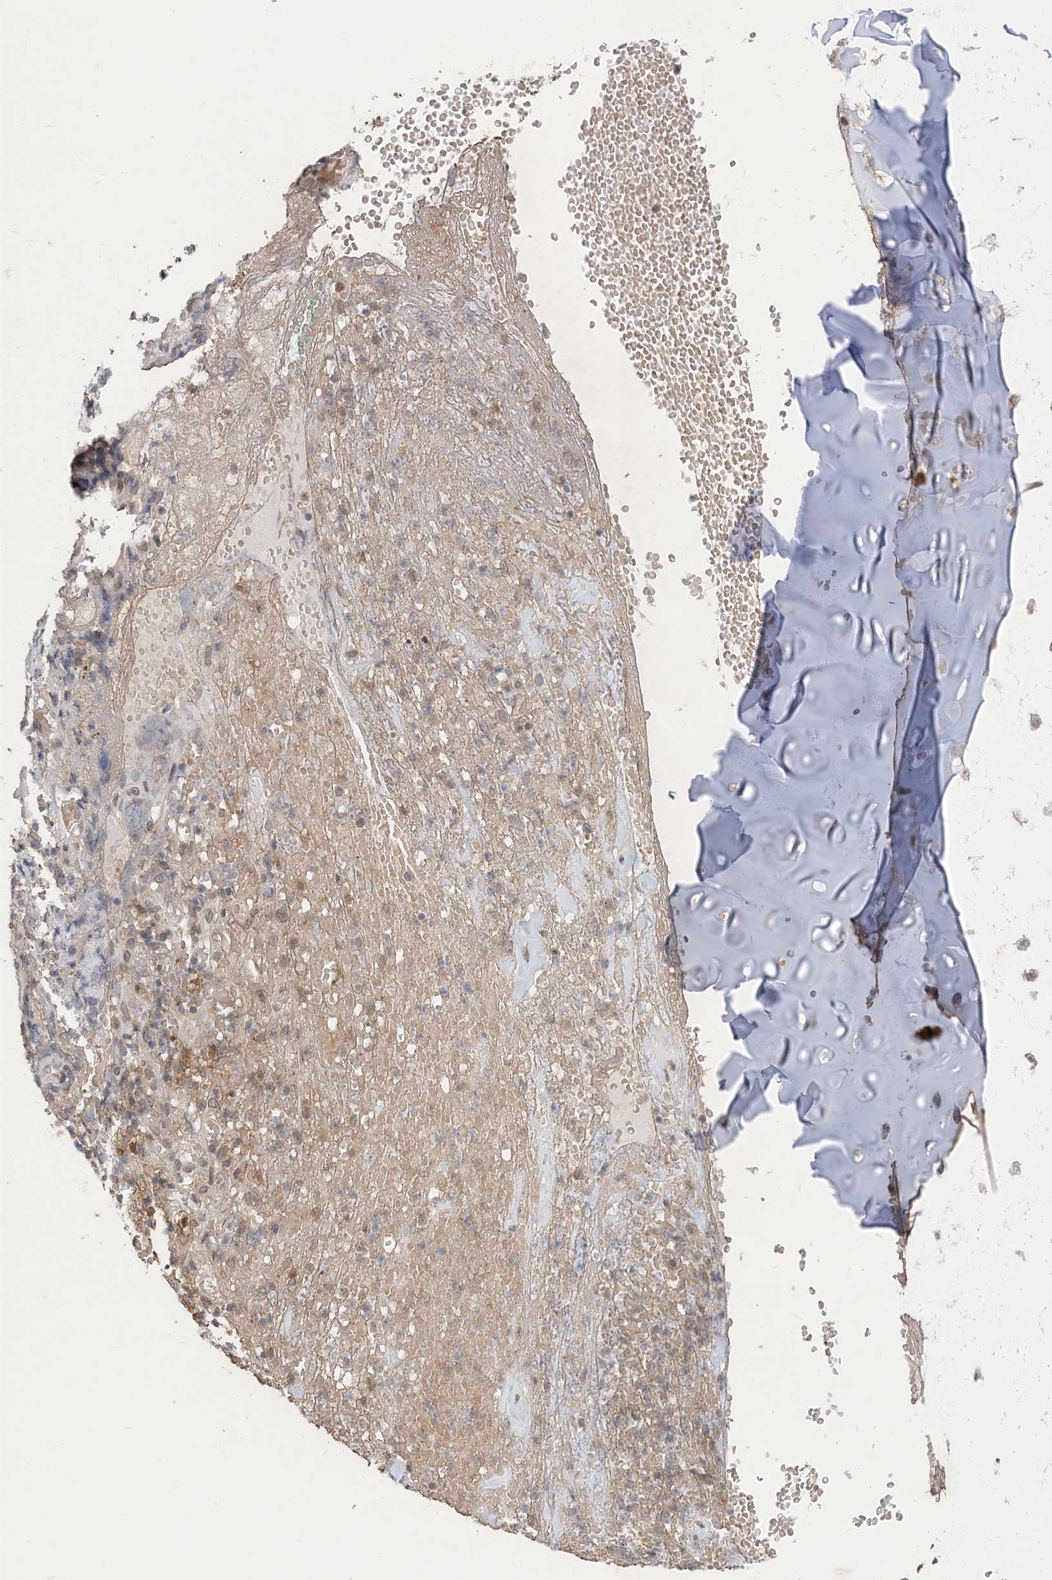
{"staining": {"intensity": "moderate", "quantity": "25%-75%", "location": "cytoplasmic/membranous"}, "tissue": "adipose tissue", "cell_type": "Adipocytes", "image_type": "normal", "snomed": [{"axis": "morphology", "description": "Normal tissue, NOS"}, {"axis": "morphology", "description": "Basal cell carcinoma"}, {"axis": "topography", "description": "Cartilage tissue"}, {"axis": "topography", "description": "Nasopharynx"}, {"axis": "topography", "description": "Oral tissue"}], "caption": "Adipose tissue stained with immunohistochemistry demonstrates moderate cytoplasmic/membranous expression in about 25%-75% of adipocytes. Nuclei are stained in blue.", "gene": "NAGK", "patient": {"sex": "female", "age": 77}}